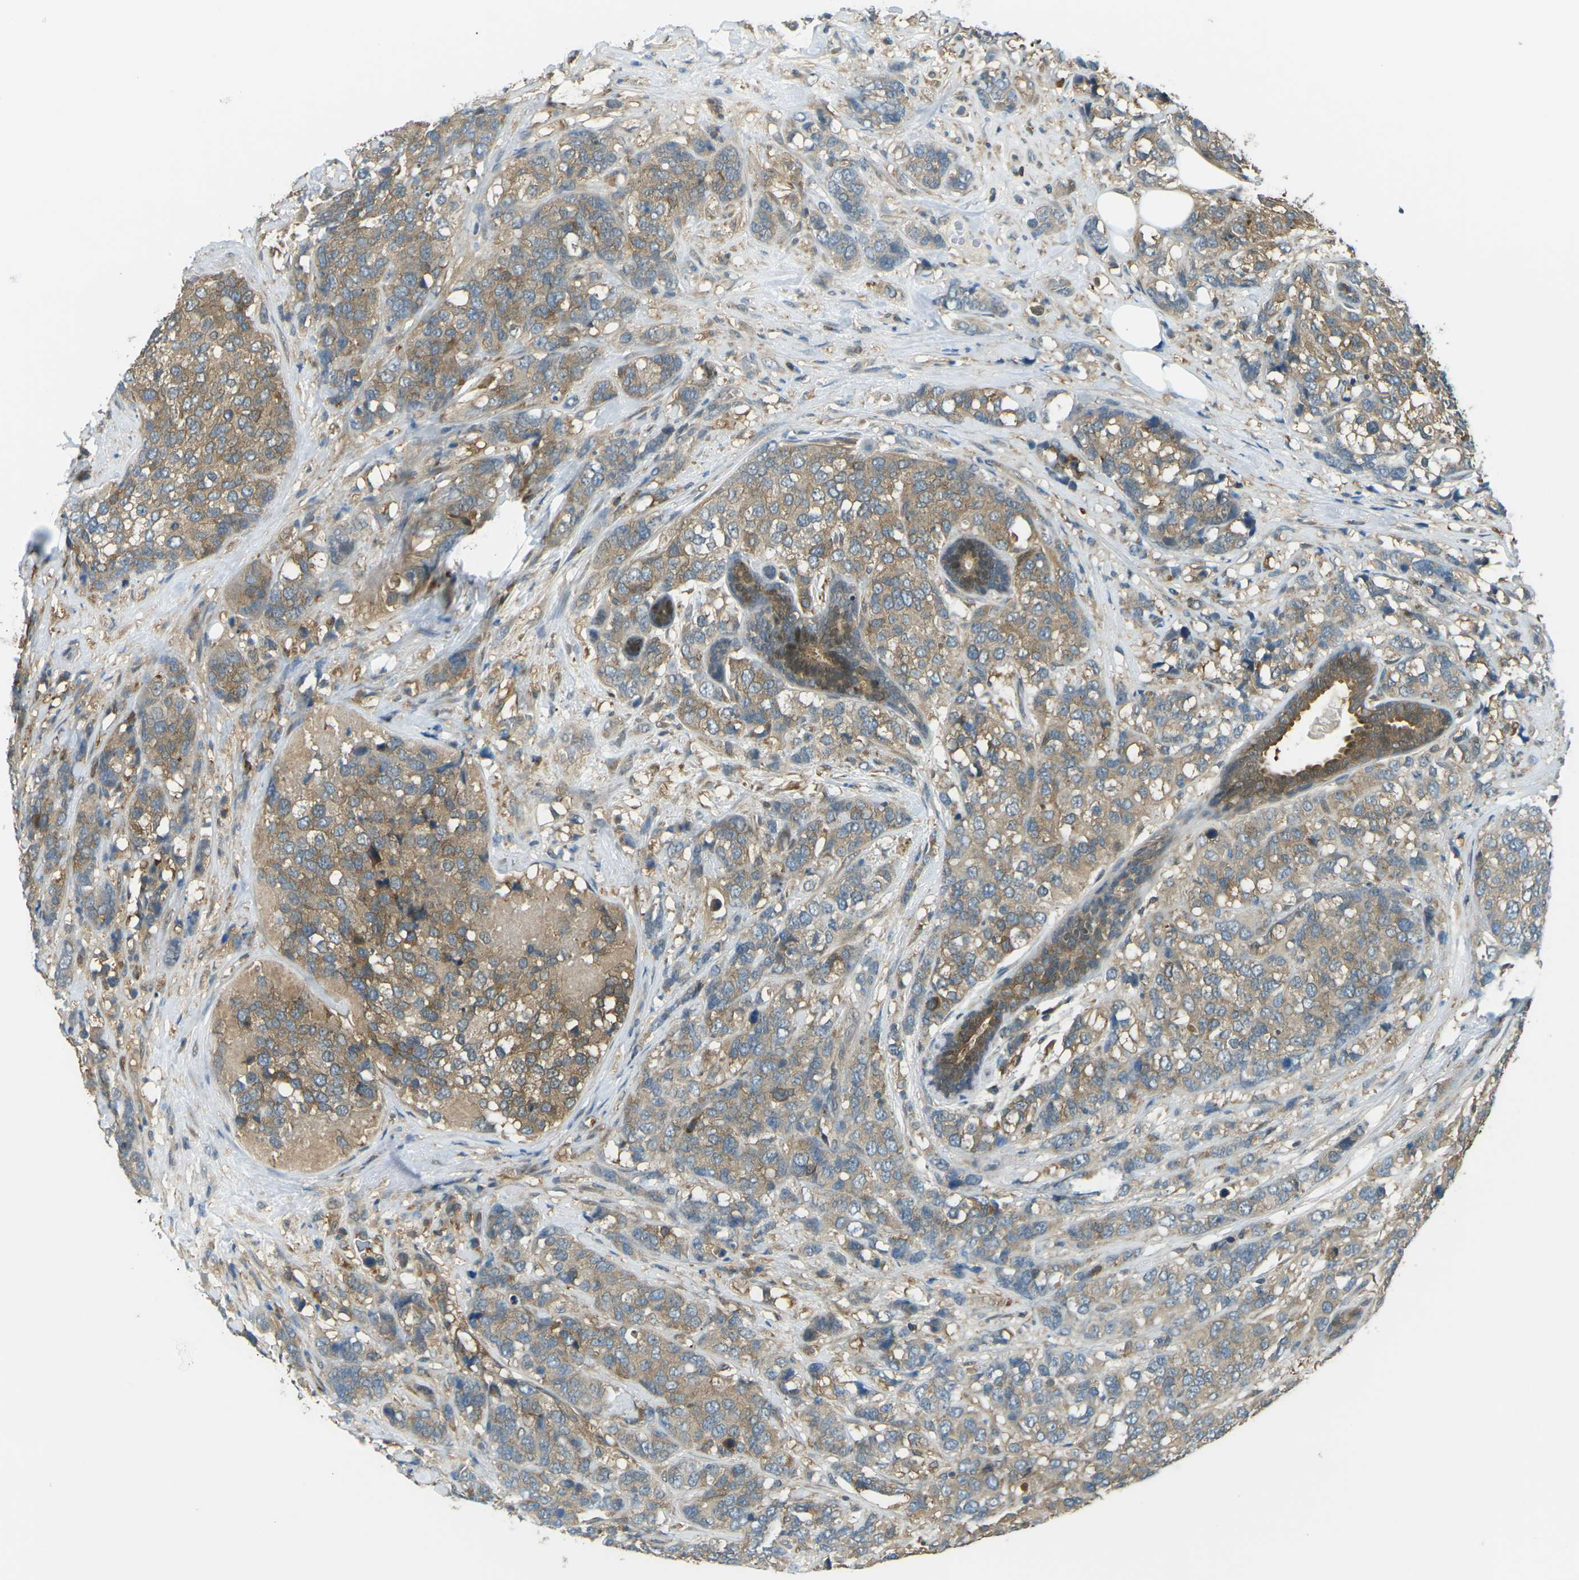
{"staining": {"intensity": "moderate", "quantity": ">75%", "location": "cytoplasmic/membranous"}, "tissue": "breast cancer", "cell_type": "Tumor cells", "image_type": "cancer", "snomed": [{"axis": "morphology", "description": "Lobular carcinoma"}, {"axis": "topography", "description": "Breast"}], "caption": "Immunohistochemistry (DAB) staining of lobular carcinoma (breast) demonstrates moderate cytoplasmic/membranous protein staining in approximately >75% of tumor cells. (IHC, brightfield microscopy, high magnification).", "gene": "PIEZO2", "patient": {"sex": "female", "age": 59}}